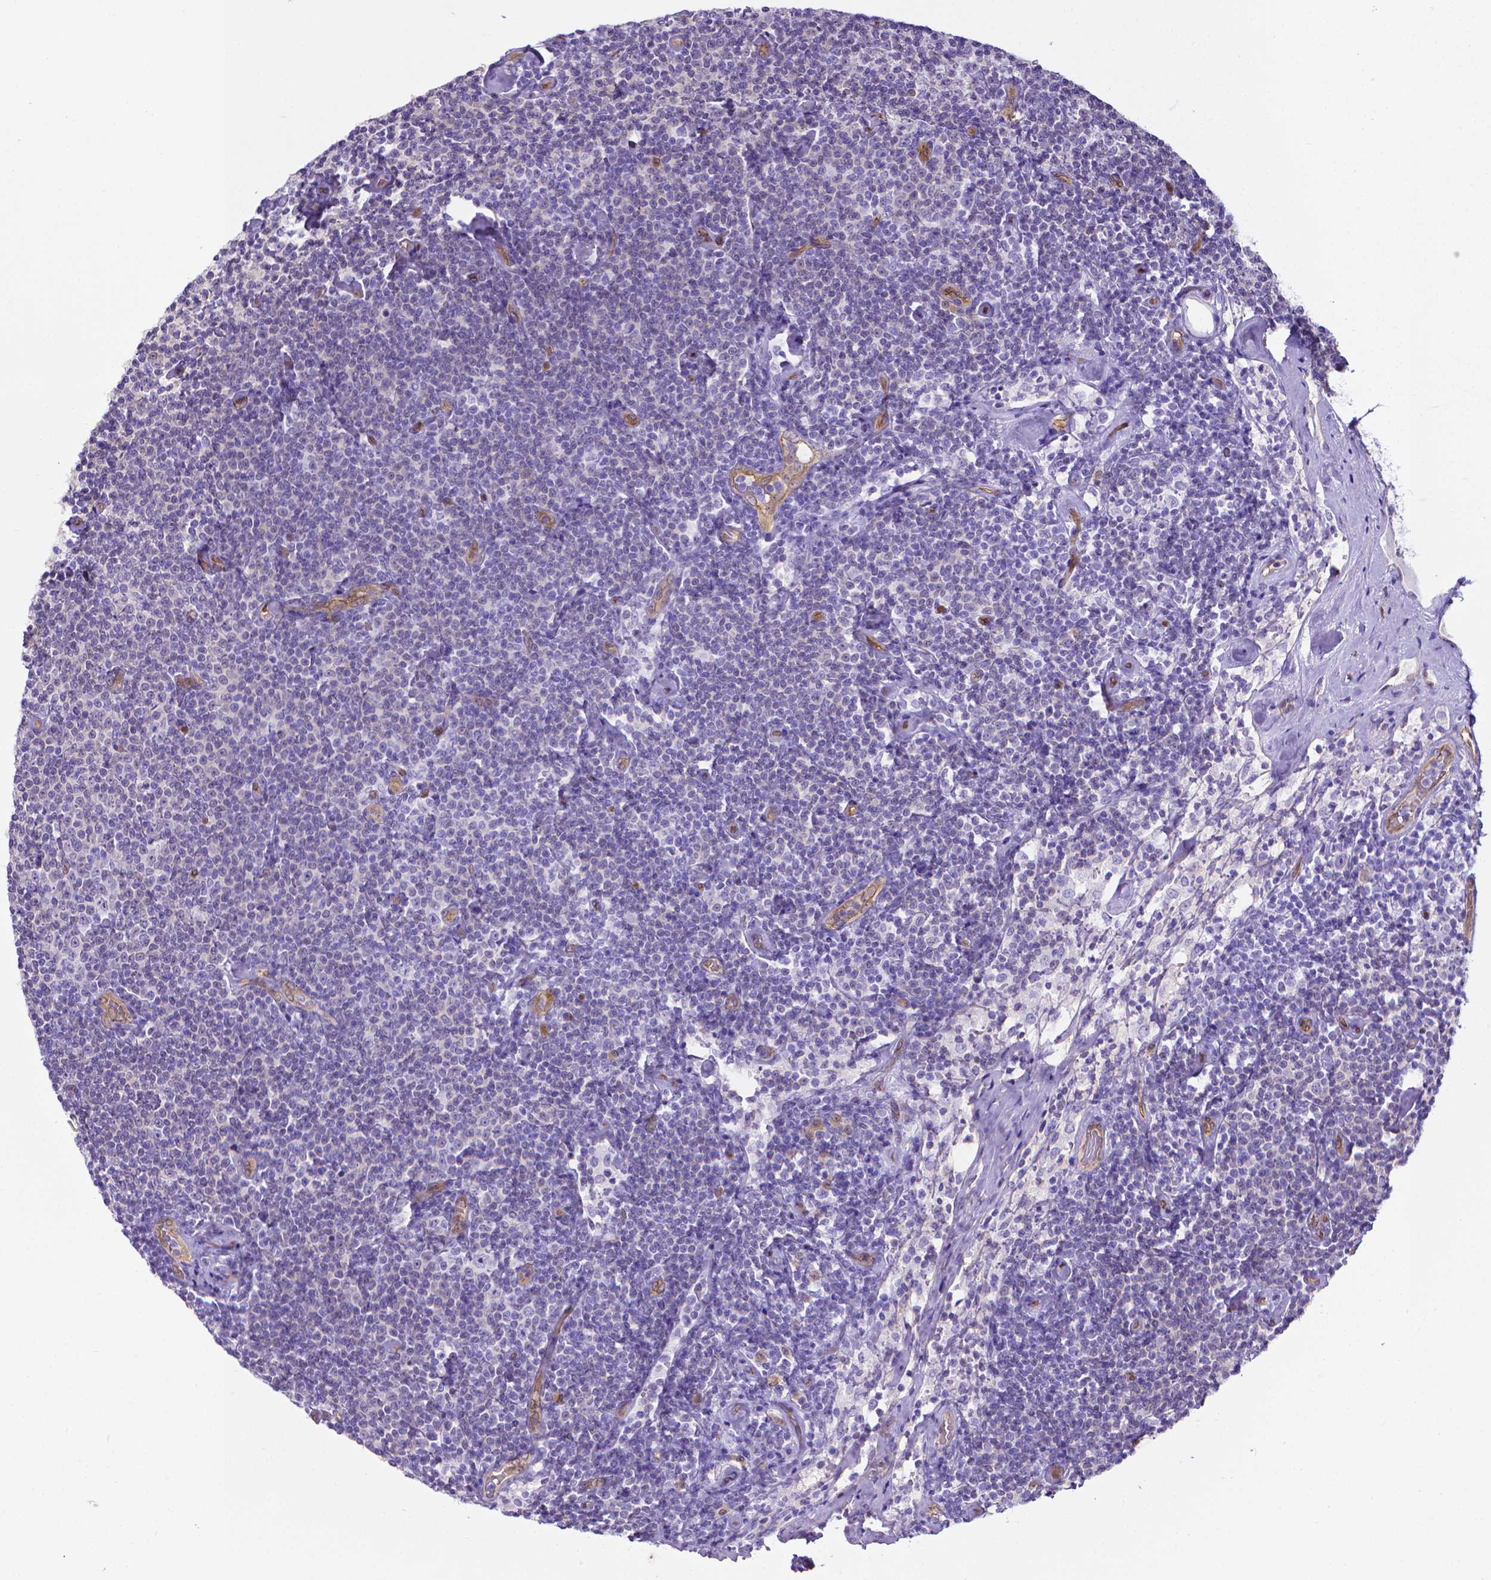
{"staining": {"intensity": "negative", "quantity": "none", "location": "none"}, "tissue": "lymphoma", "cell_type": "Tumor cells", "image_type": "cancer", "snomed": [{"axis": "morphology", "description": "Malignant lymphoma, non-Hodgkin's type, Low grade"}, {"axis": "topography", "description": "Lymph node"}], "caption": "The immunohistochemistry histopathology image has no significant expression in tumor cells of lymphoma tissue.", "gene": "CLIC4", "patient": {"sex": "male", "age": 81}}